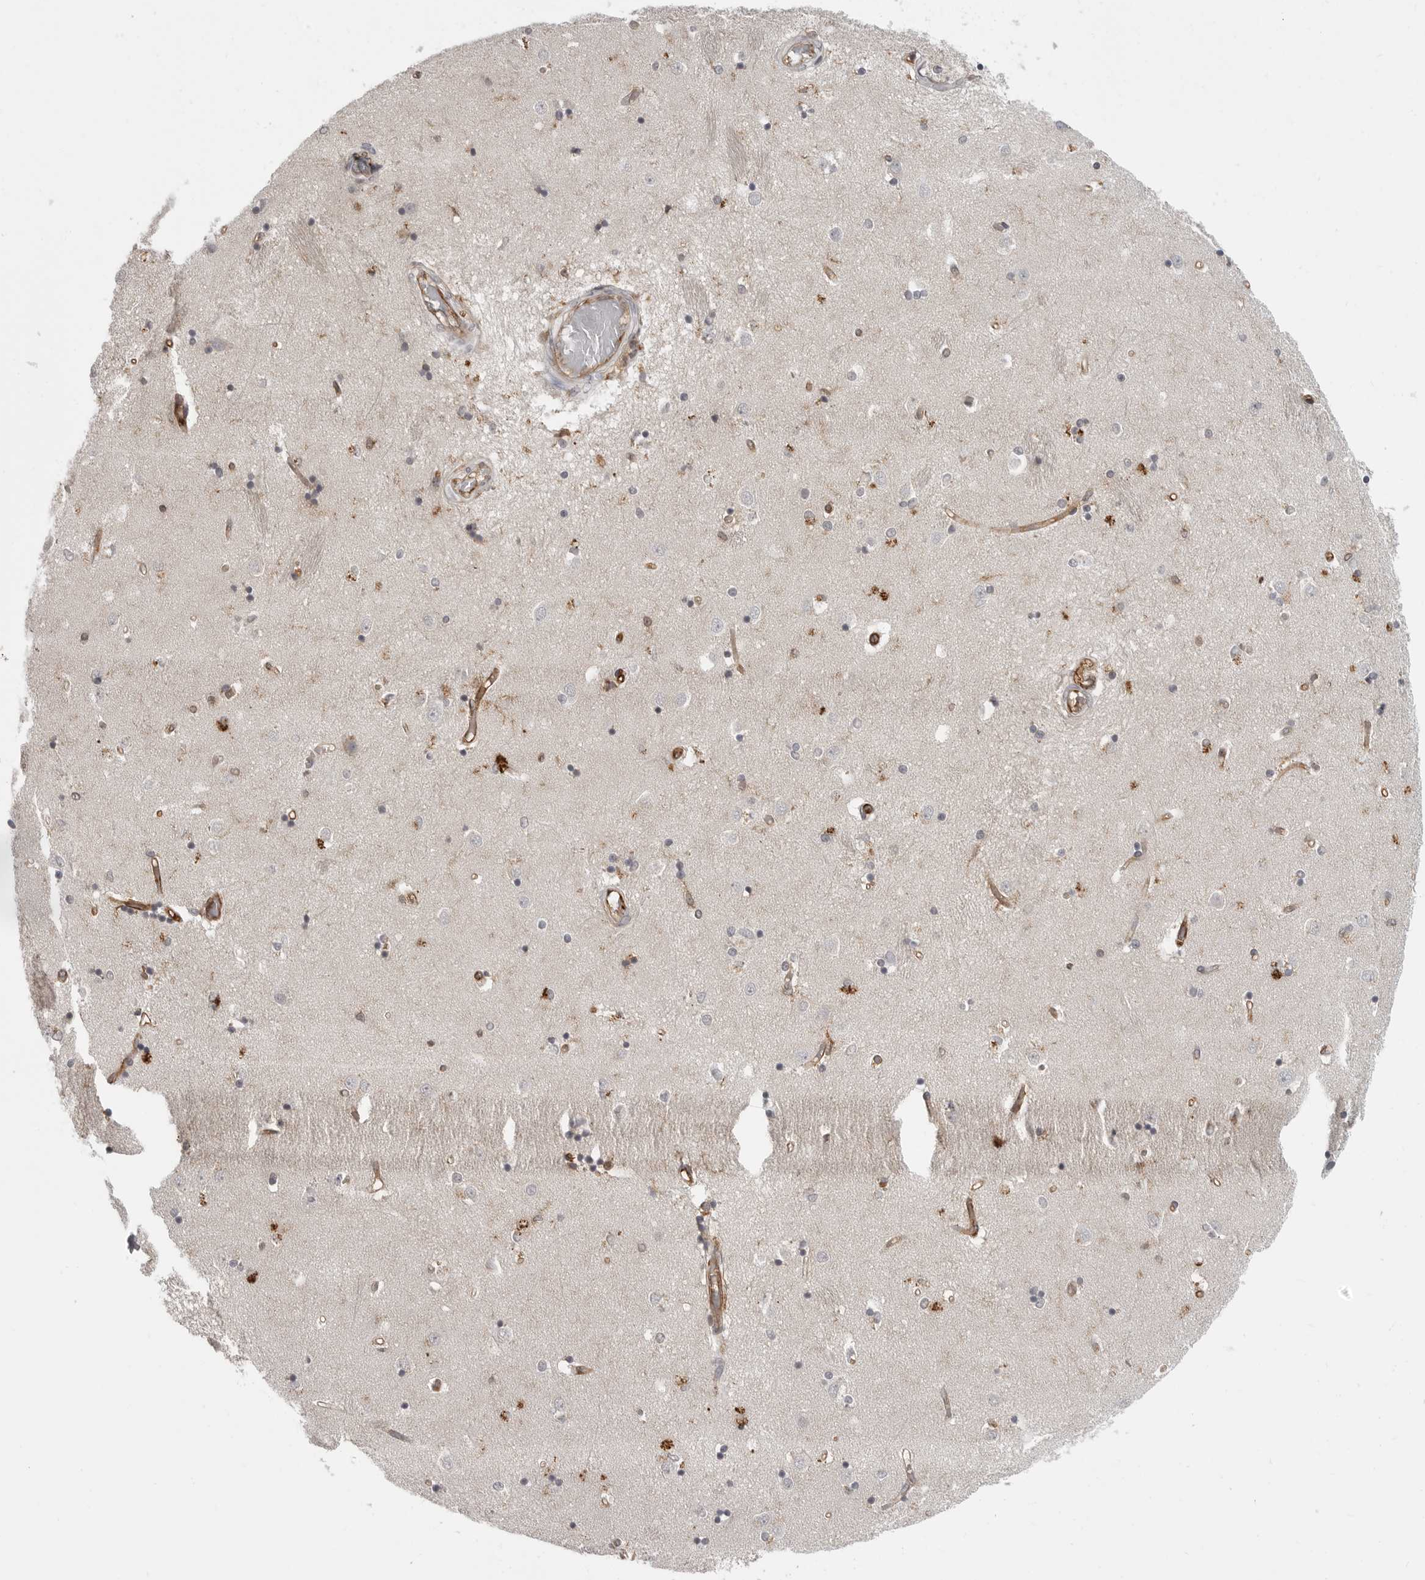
{"staining": {"intensity": "moderate", "quantity": "<25%", "location": "cytoplasmic/membranous"}, "tissue": "caudate", "cell_type": "Glial cells", "image_type": "normal", "snomed": [{"axis": "morphology", "description": "Normal tissue, NOS"}, {"axis": "topography", "description": "Lateral ventricle wall"}], "caption": "Immunohistochemistry (IHC) histopathology image of unremarkable human caudate stained for a protein (brown), which shows low levels of moderate cytoplasmic/membranous staining in approximately <25% of glial cells.", "gene": "IFNGR1", "patient": {"sex": "male", "age": 45}}